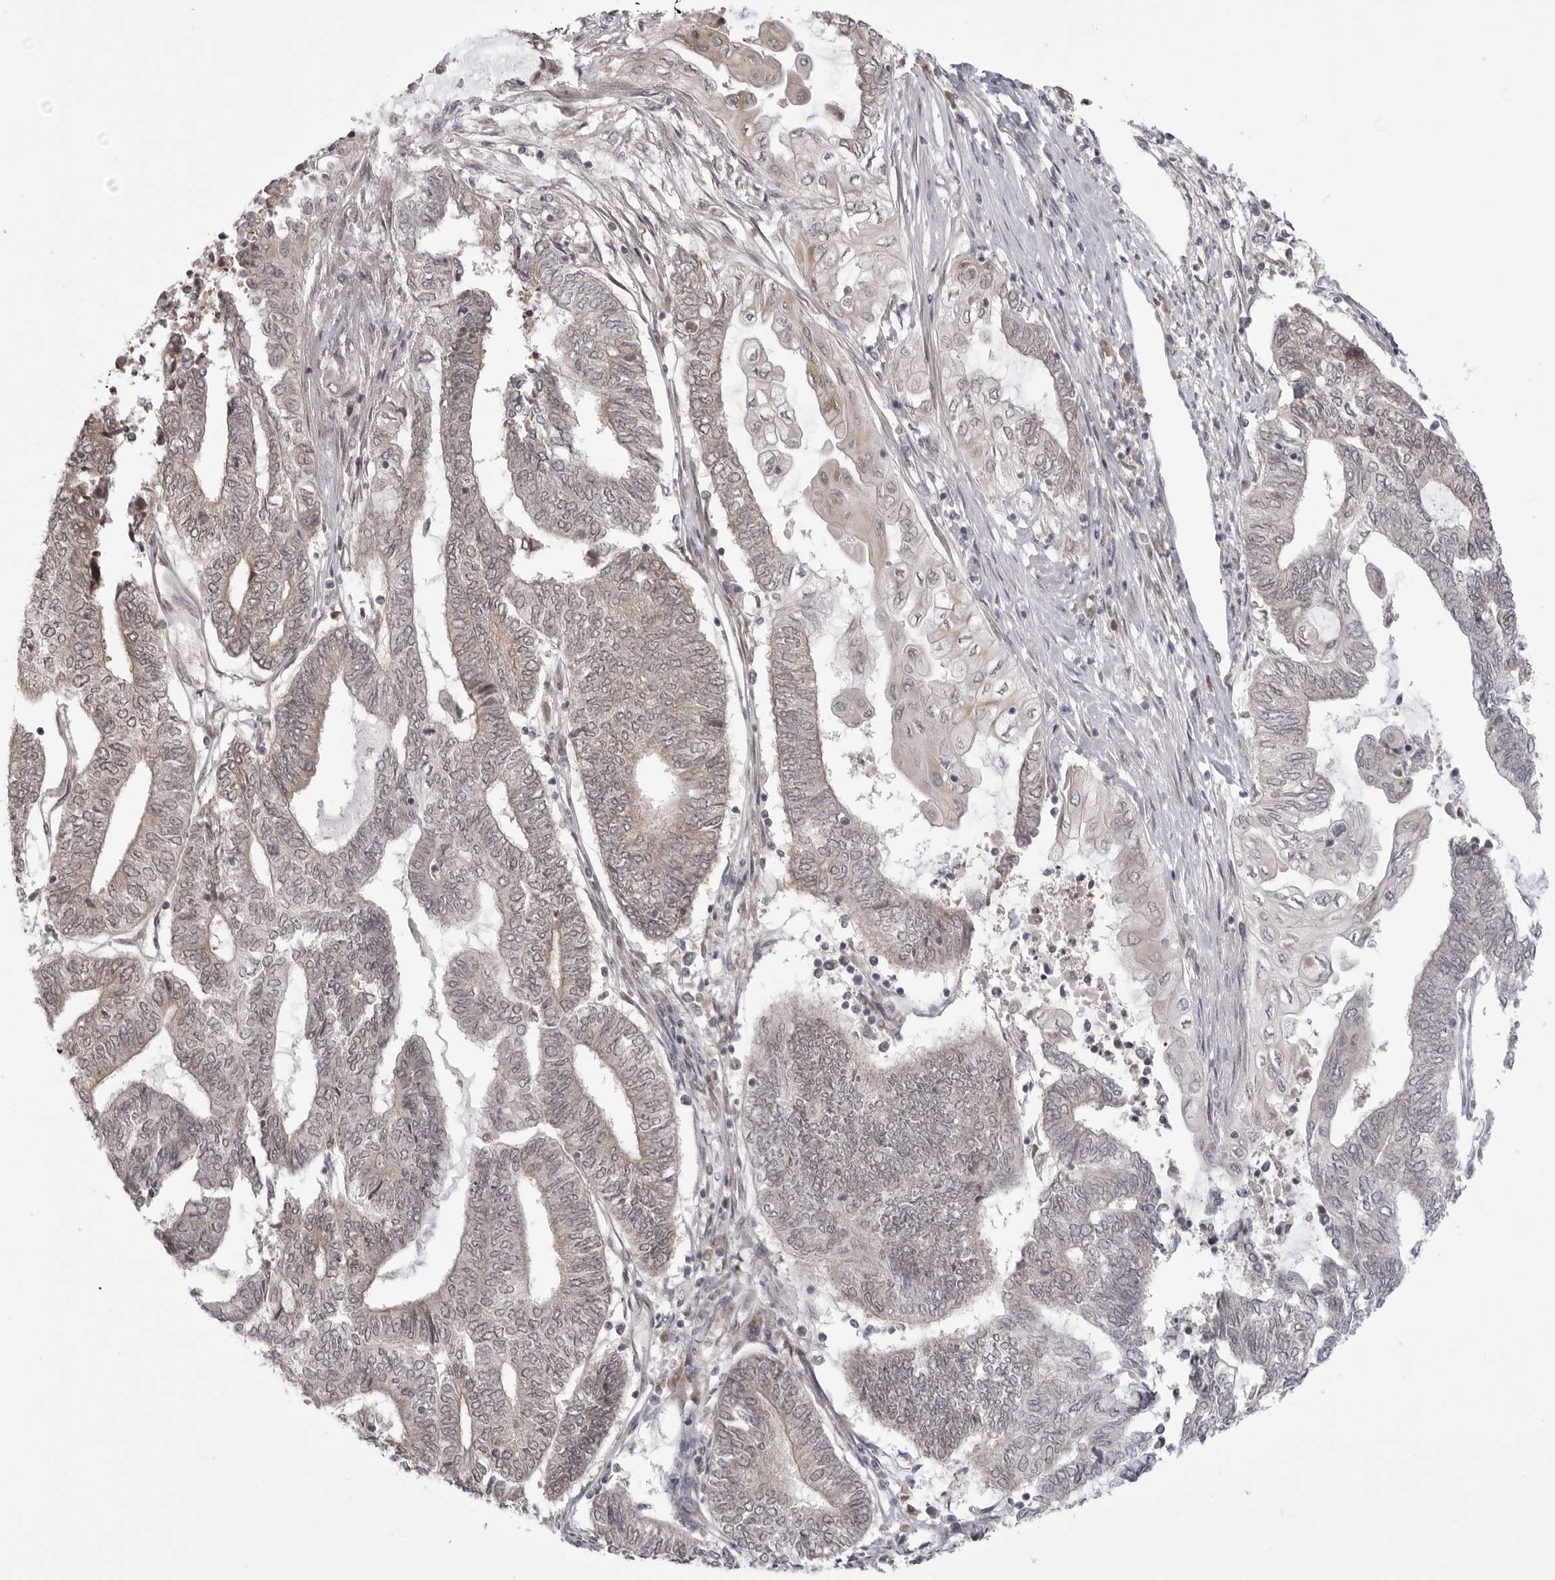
{"staining": {"intensity": "negative", "quantity": "none", "location": "none"}, "tissue": "endometrial cancer", "cell_type": "Tumor cells", "image_type": "cancer", "snomed": [{"axis": "morphology", "description": "Adenocarcinoma, NOS"}, {"axis": "topography", "description": "Uterus"}, {"axis": "topography", "description": "Endometrium"}], "caption": "Immunohistochemistry image of endometrial cancer stained for a protein (brown), which displays no positivity in tumor cells.", "gene": "PTK2B", "patient": {"sex": "female", "age": 70}}